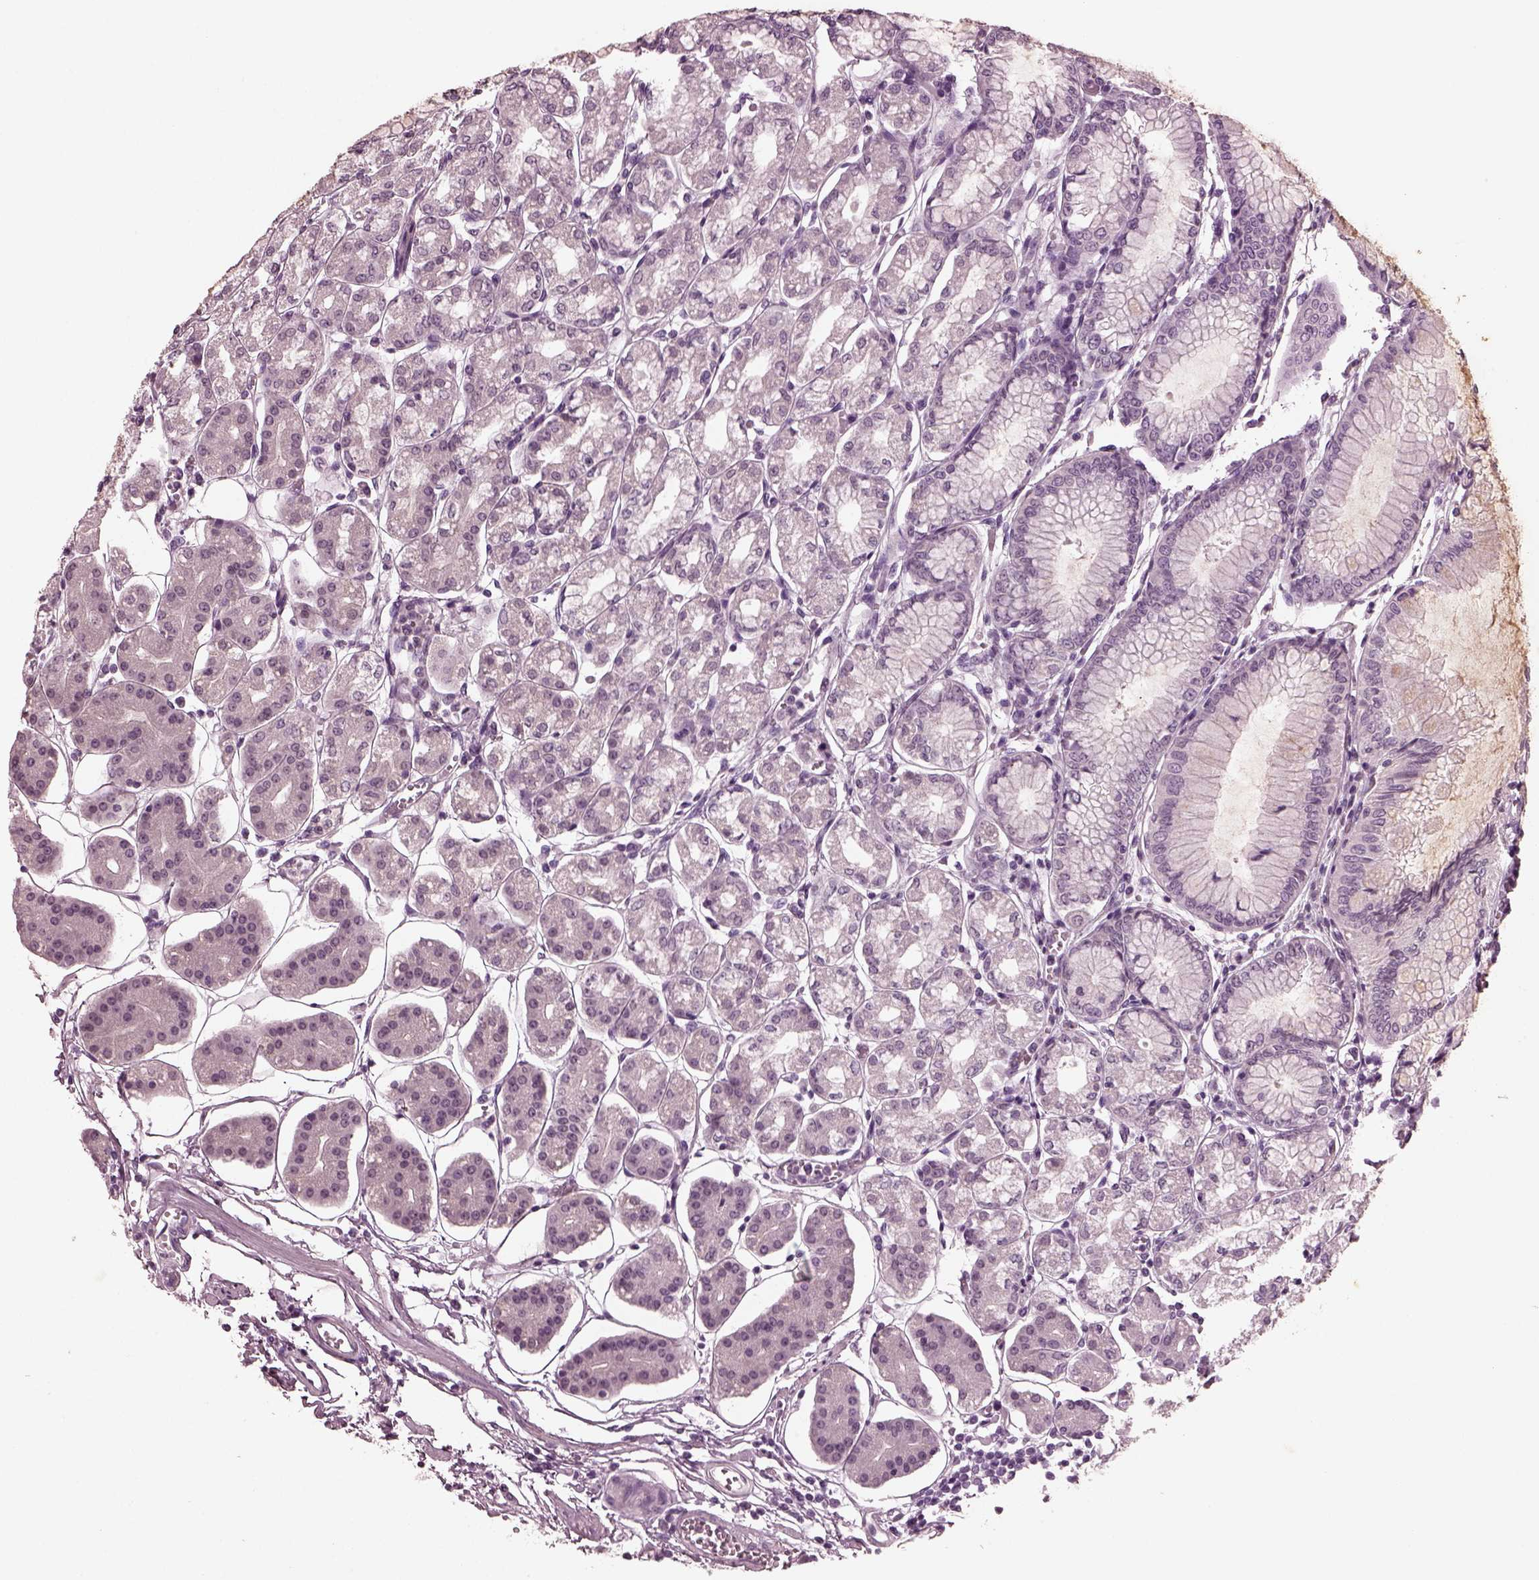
{"staining": {"intensity": "negative", "quantity": "none", "location": "none"}, "tissue": "stomach", "cell_type": "Glandular cells", "image_type": "normal", "snomed": [{"axis": "morphology", "description": "Normal tissue, NOS"}, {"axis": "topography", "description": "Skeletal muscle"}, {"axis": "topography", "description": "Stomach"}], "caption": "This histopathology image is of unremarkable stomach stained with IHC to label a protein in brown with the nuclei are counter-stained blue. There is no expression in glandular cells.", "gene": "MIB2", "patient": {"sex": "female", "age": 57}}